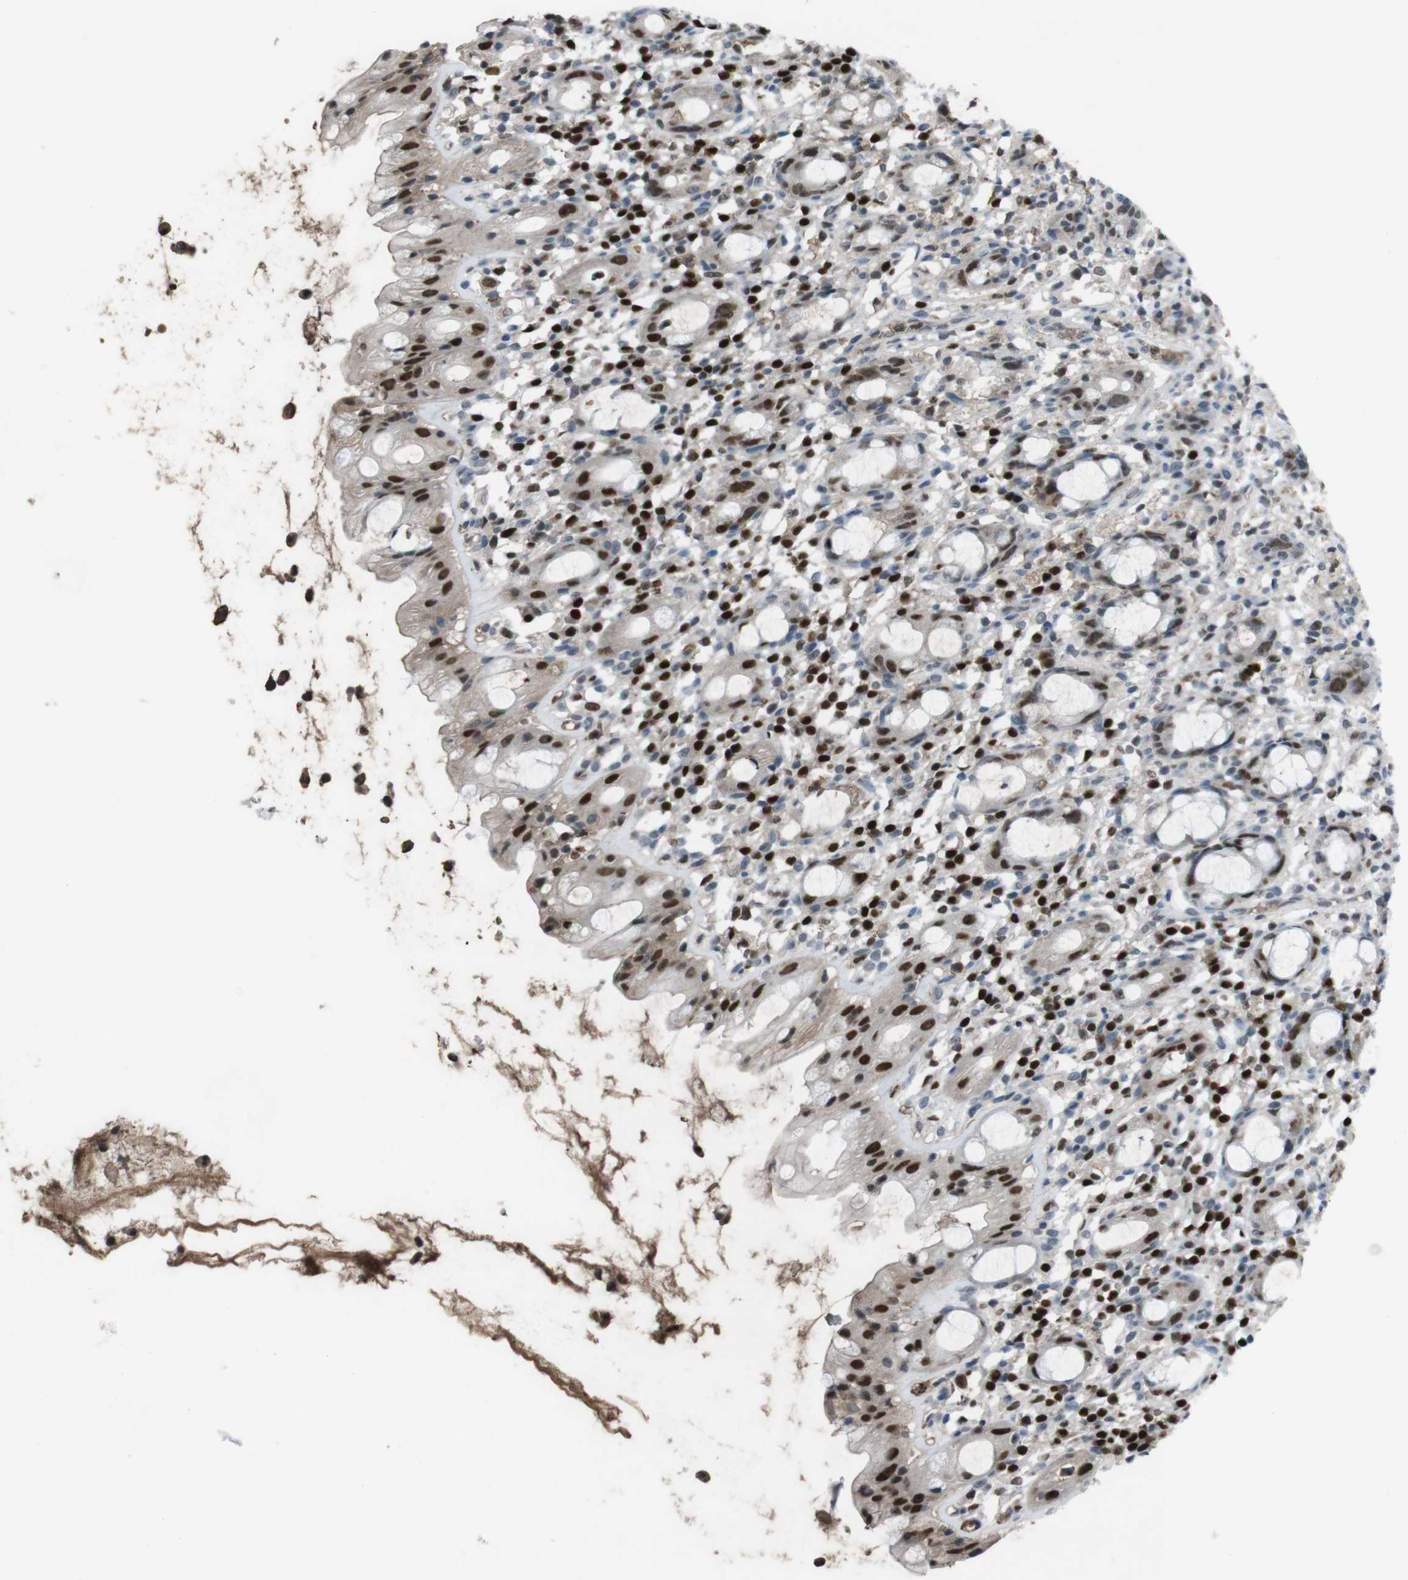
{"staining": {"intensity": "strong", "quantity": ">75%", "location": "nuclear"}, "tissue": "rectum", "cell_type": "Glandular cells", "image_type": "normal", "snomed": [{"axis": "morphology", "description": "Normal tissue, NOS"}, {"axis": "topography", "description": "Rectum"}], "caption": "Glandular cells show high levels of strong nuclear expression in approximately >75% of cells in unremarkable human rectum. The protein is stained brown, and the nuclei are stained in blue (DAB IHC with brightfield microscopy, high magnification).", "gene": "SUB1", "patient": {"sex": "male", "age": 44}}